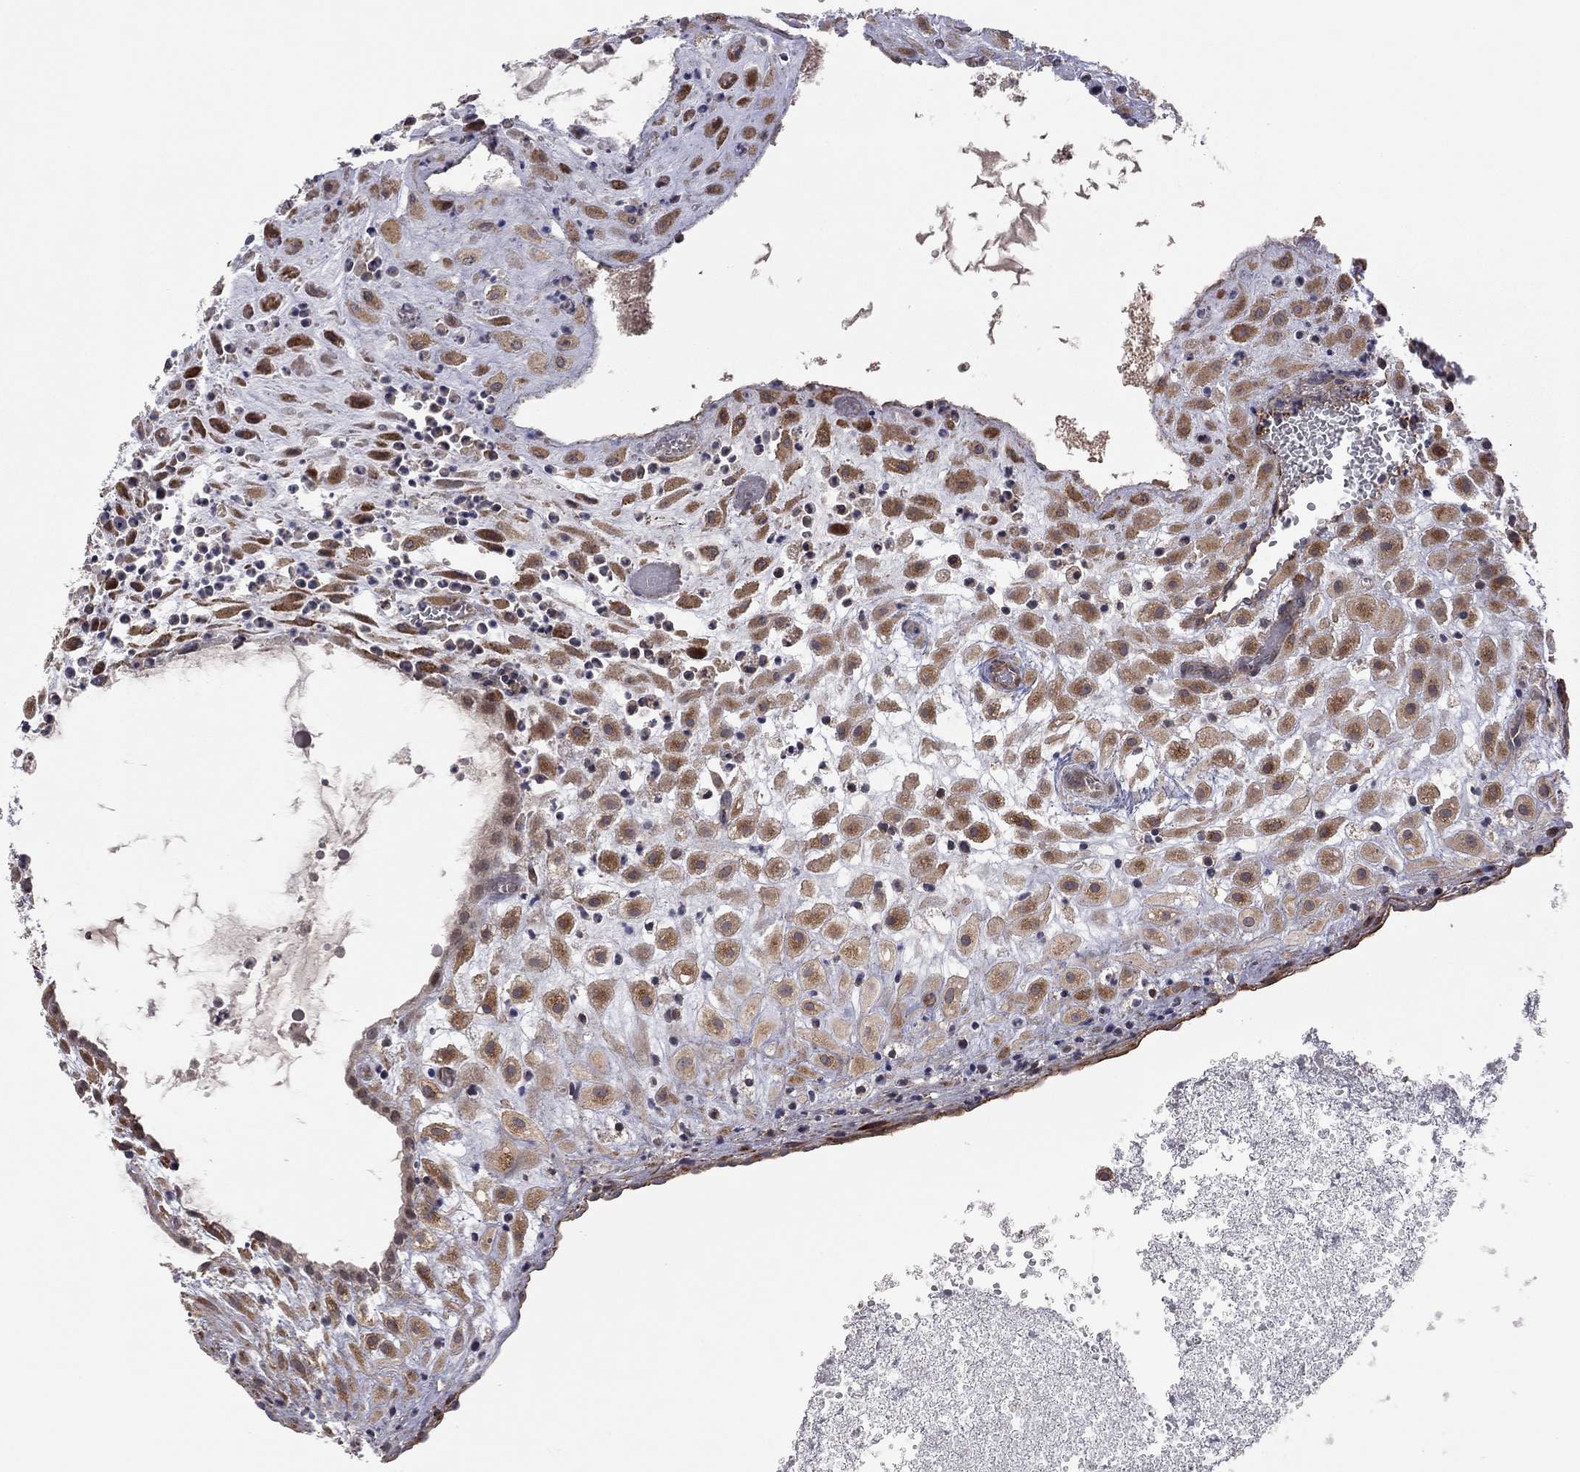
{"staining": {"intensity": "strong", "quantity": "25%-75%", "location": "cytoplasmic/membranous"}, "tissue": "placenta", "cell_type": "Decidual cells", "image_type": "normal", "snomed": [{"axis": "morphology", "description": "Normal tissue, NOS"}, {"axis": "topography", "description": "Placenta"}], "caption": "DAB (3,3'-diaminobenzidine) immunohistochemical staining of benign placenta demonstrates strong cytoplasmic/membranous protein positivity in about 25%-75% of decidual cells. The staining is performed using DAB brown chromogen to label protein expression. The nuclei are counter-stained blue using hematoxylin.", "gene": "EXOC3L2", "patient": {"sex": "female", "age": 24}}